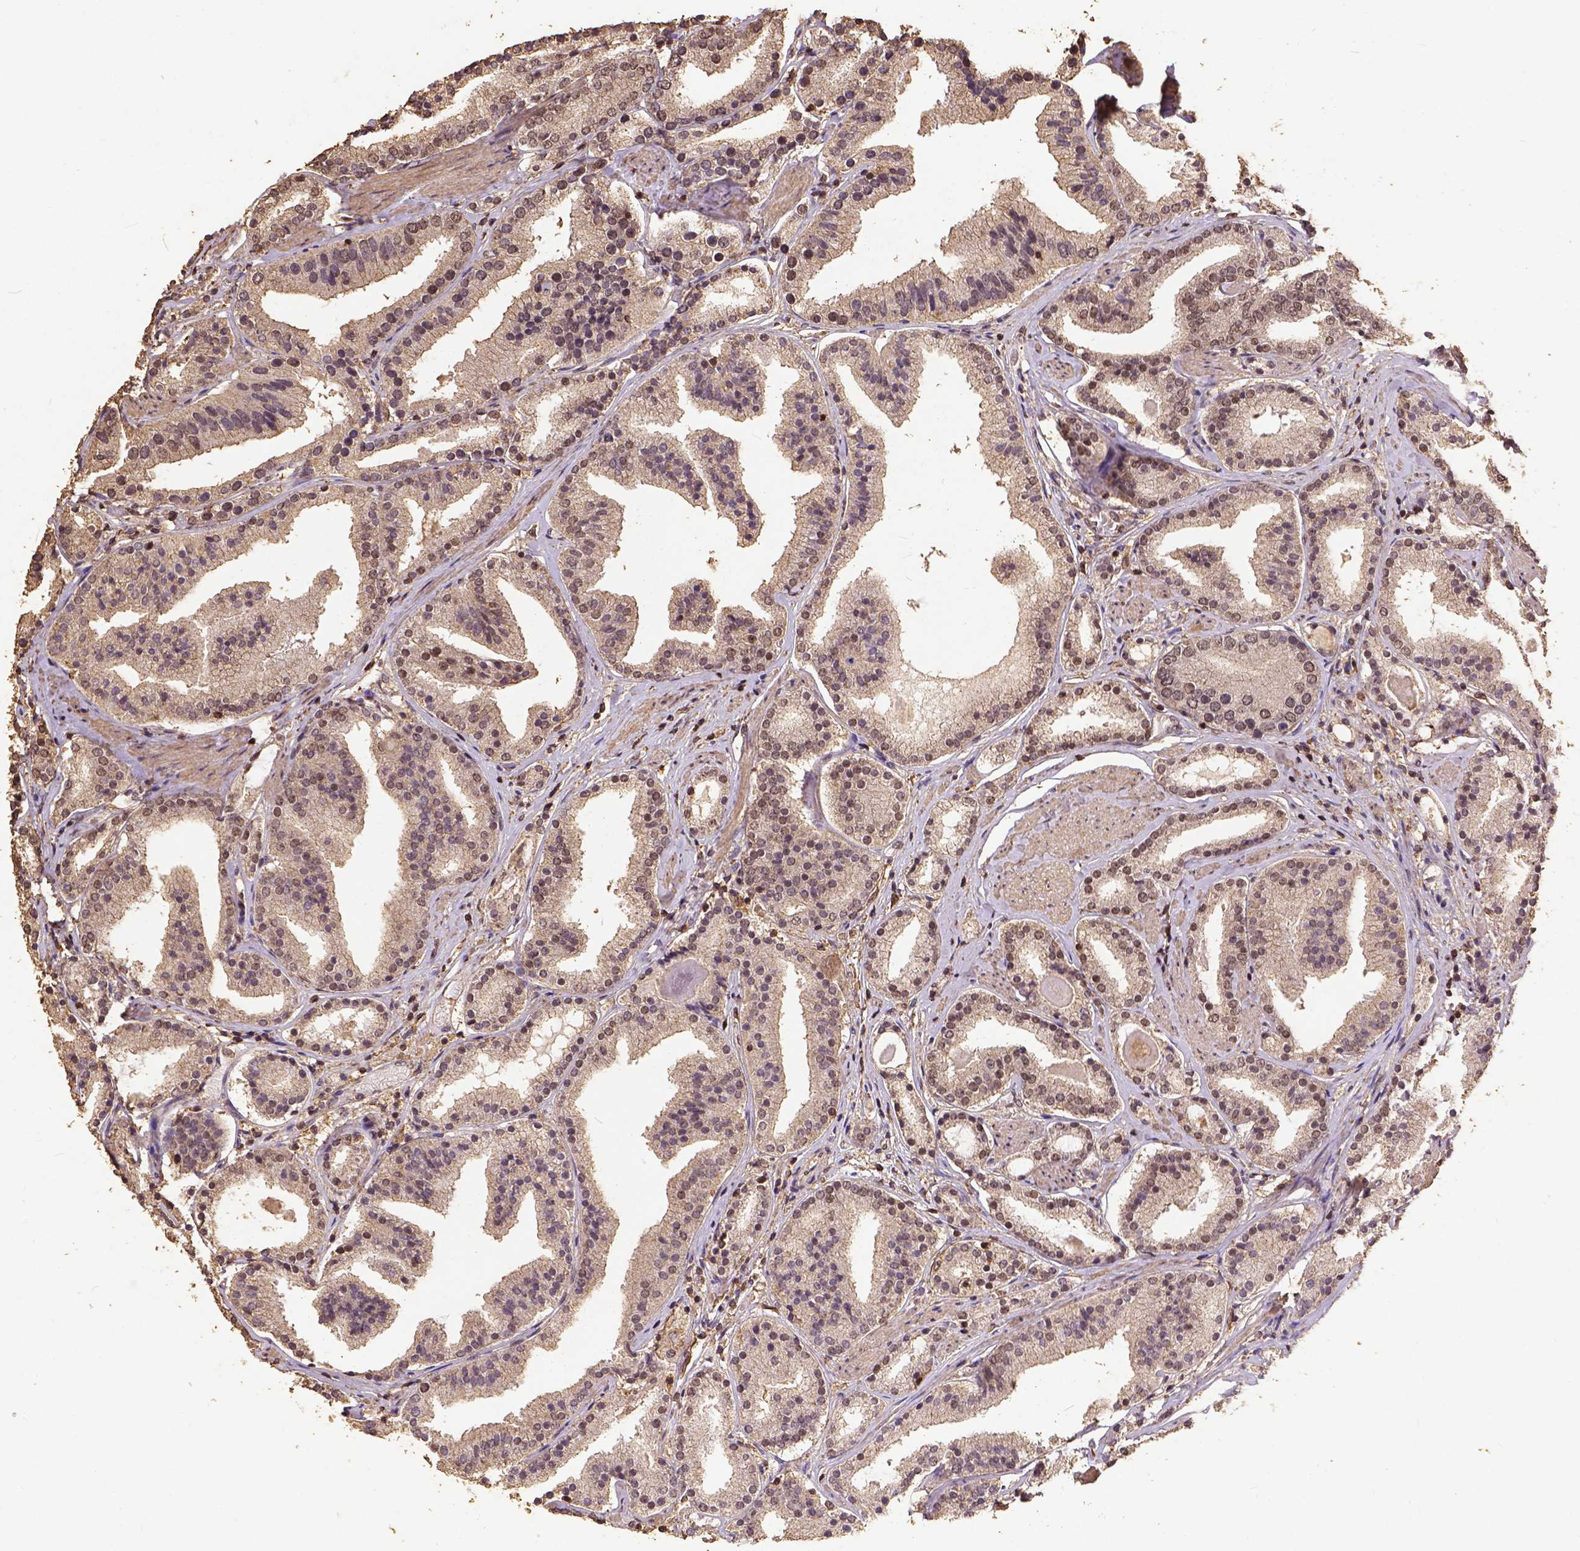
{"staining": {"intensity": "moderate", "quantity": "<25%", "location": "nuclear"}, "tissue": "prostate cancer", "cell_type": "Tumor cells", "image_type": "cancer", "snomed": [{"axis": "morphology", "description": "Adenocarcinoma, High grade"}, {"axis": "topography", "description": "Prostate"}], "caption": "Human high-grade adenocarcinoma (prostate) stained with a protein marker reveals moderate staining in tumor cells.", "gene": "NACC1", "patient": {"sex": "male", "age": 63}}